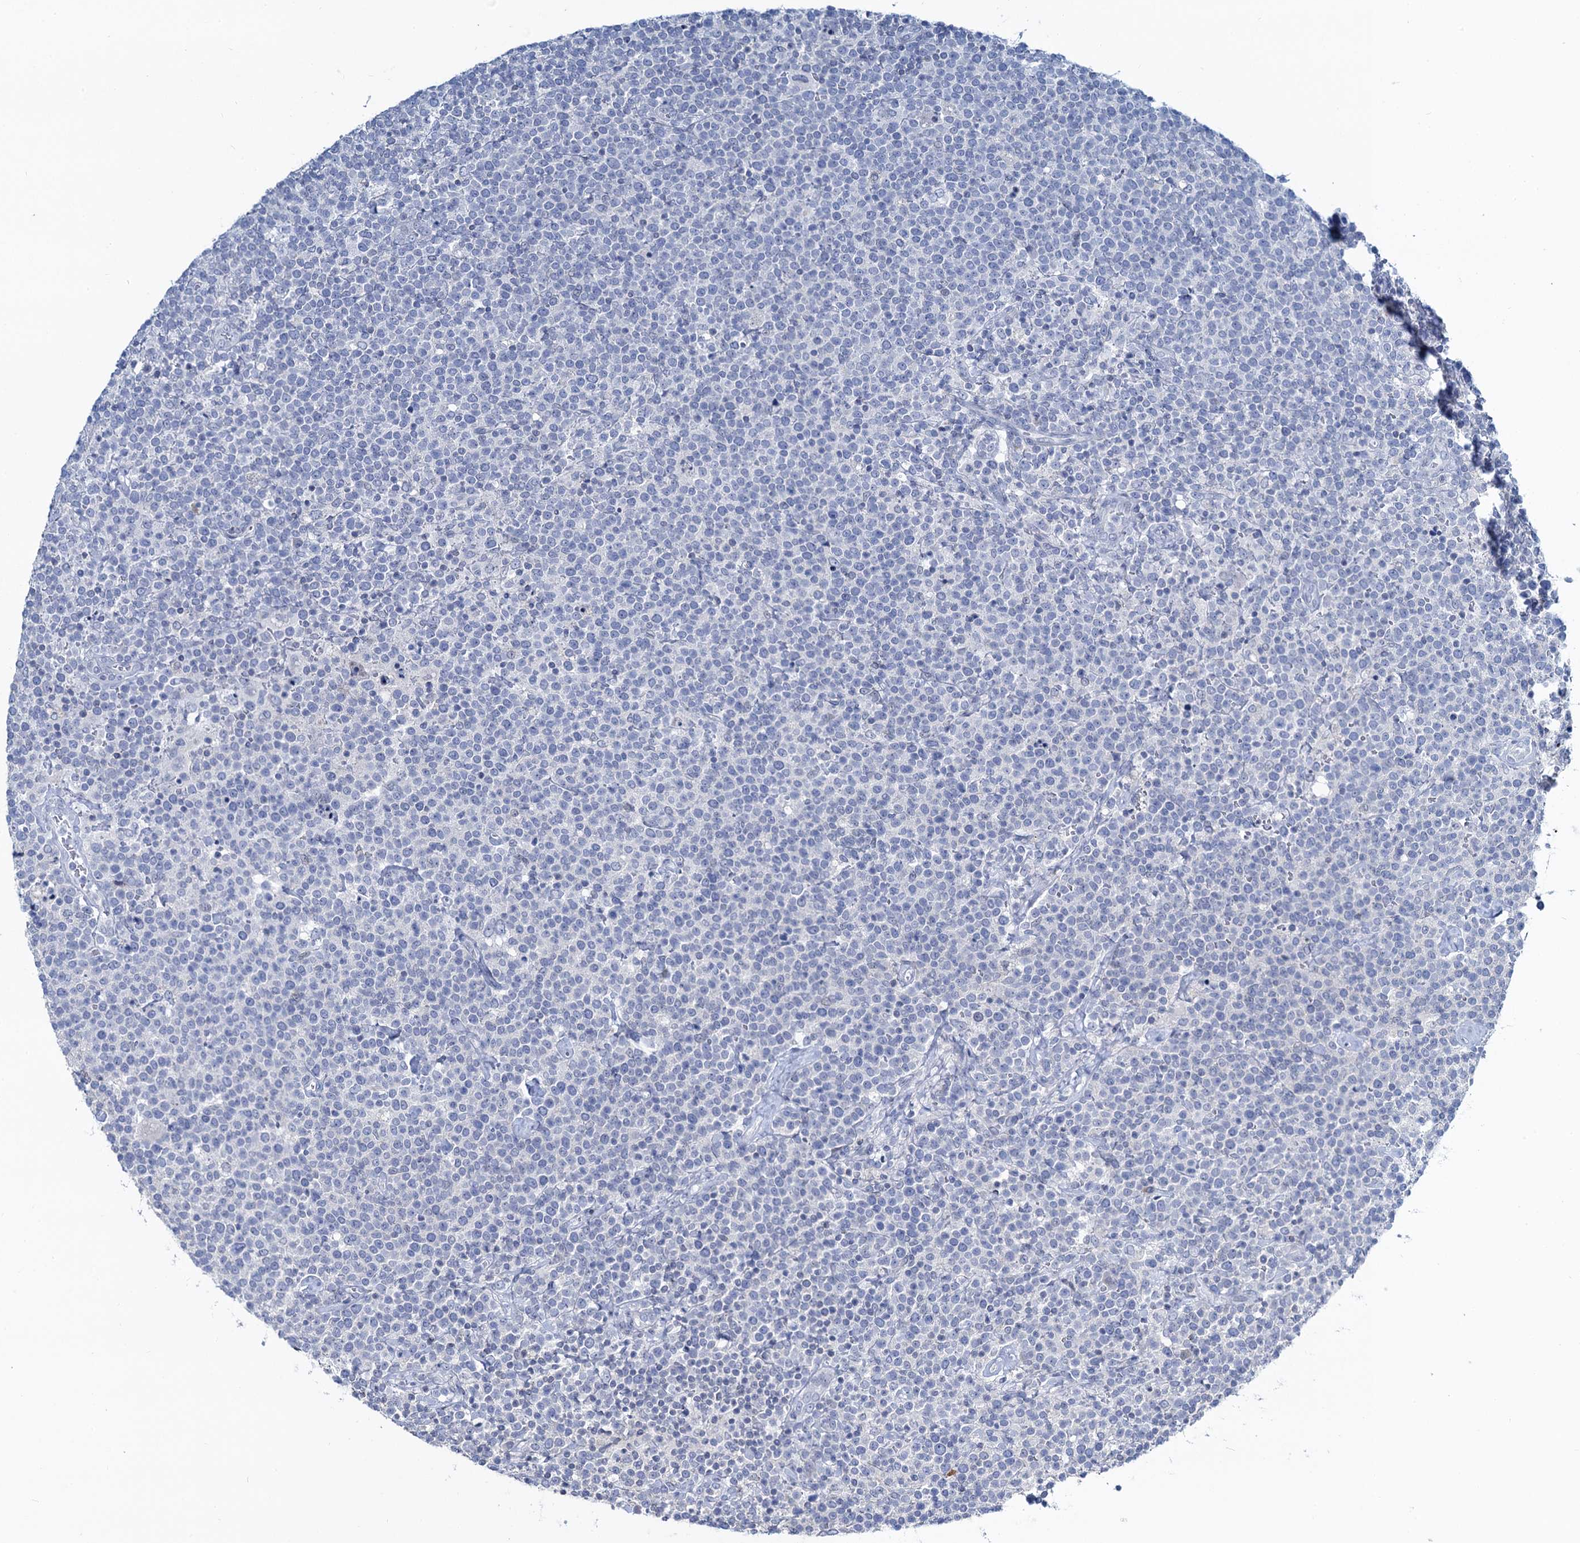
{"staining": {"intensity": "negative", "quantity": "none", "location": "none"}, "tissue": "lymphoma", "cell_type": "Tumor cells", "image_type": "cancer", "snomed": [{"axis": "morphology", "description": "Malignant lymphoma, non-Hodgkin's type, High grade"}, {"axis": "topography", "description": "Lymph node"}], "caption": "High magnification brightfield microscopy of high-grade malignant lymphoma, non-Hodgkin's type stained with DAB (brown) and counterstained with hematoxylin (blue): tumor cells show no significant expression.", "gene": "TOX3", "patient": {"sex": "male", "age": 61}}